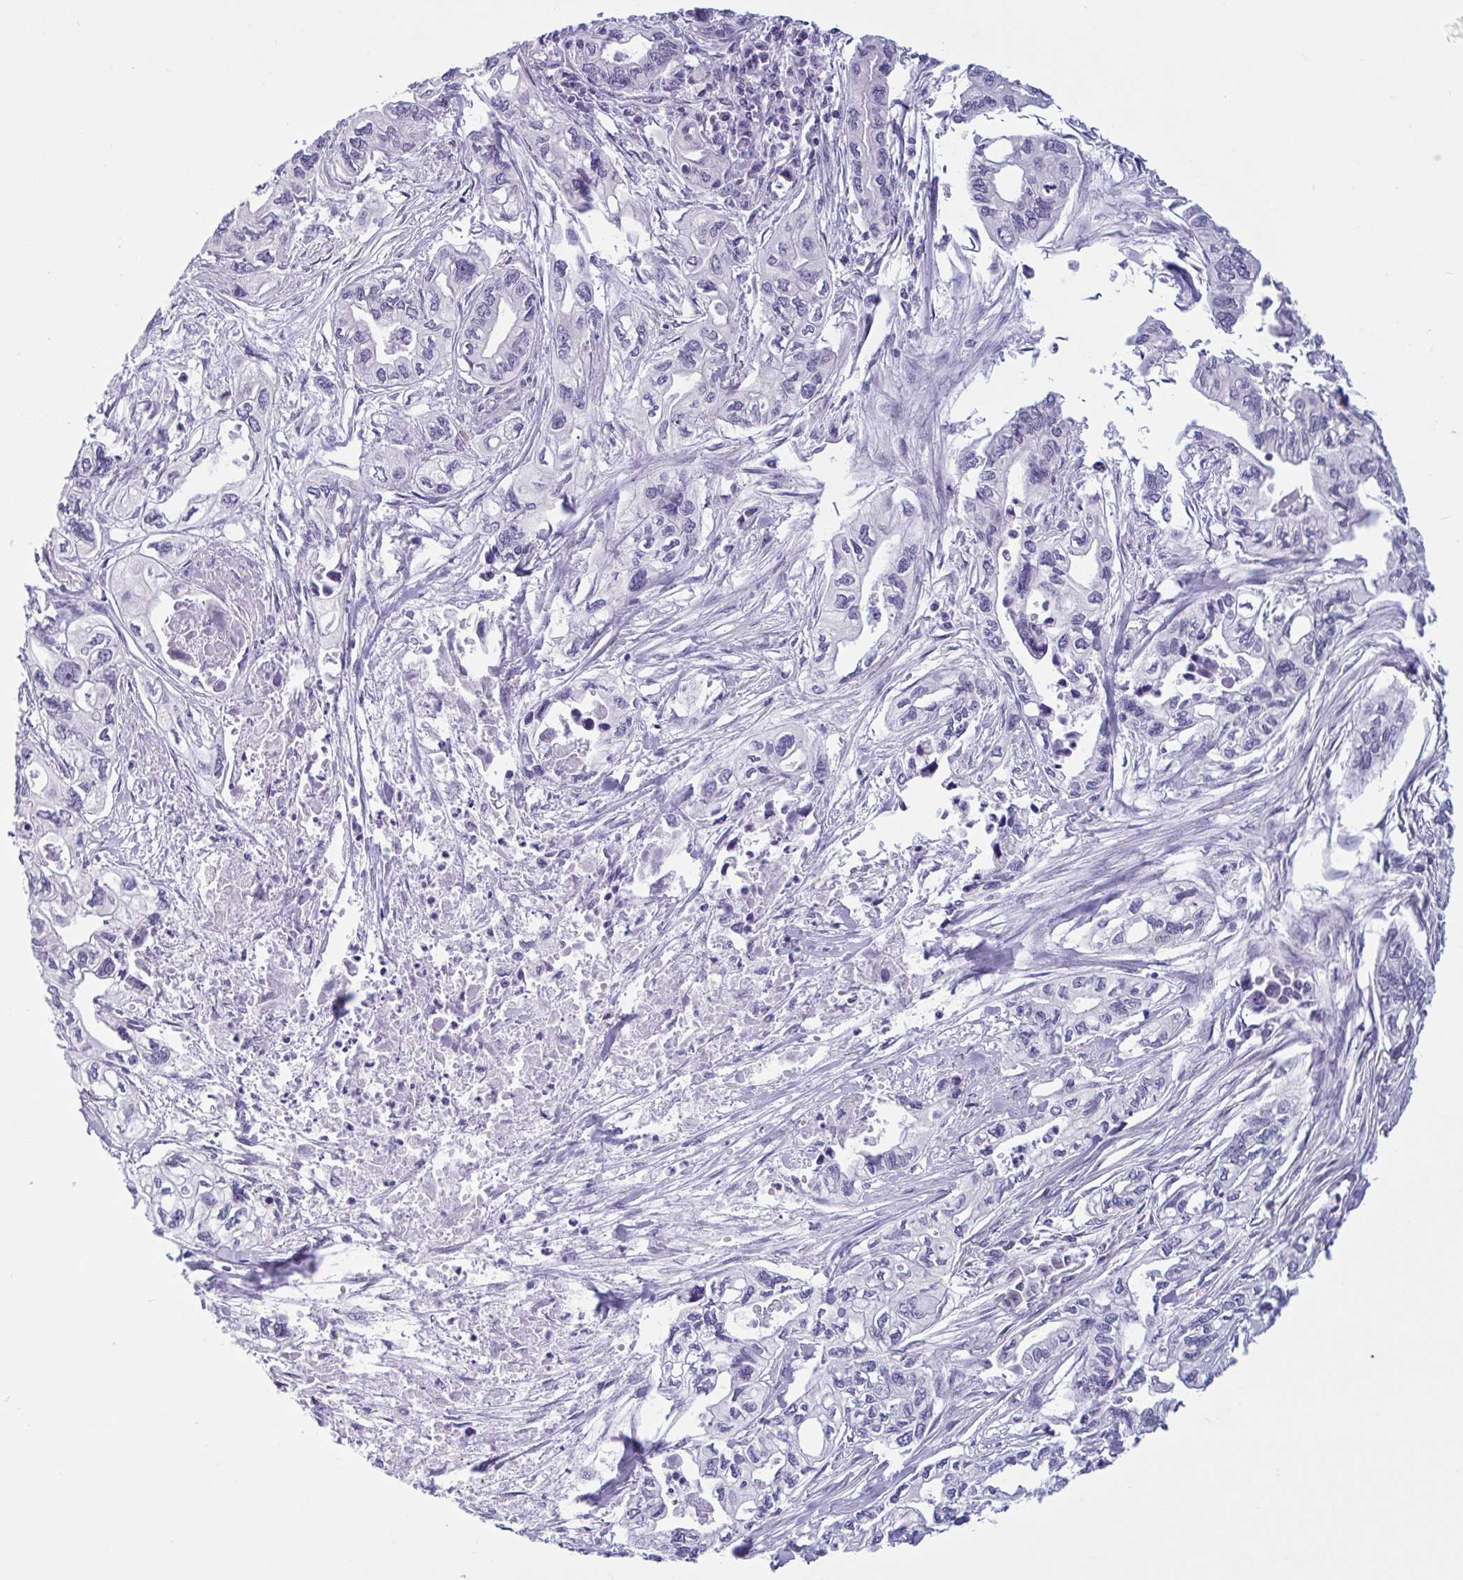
{"staining": {"intensity": "negative", "quantity": "none", "location": "none"}, "tissue": "pancreatic cancer", "cell_type": "Tumor cells", "image_type": "cancer", "snomed": [{"axis": "morphology", "description": "Adenocarcinoma, NOS"}, {"axis": "topography", "description": "Pancreas"}], "caption": "This is an immunohistochemistry (IHC) photomicrograph of adenocarcinoma (pancreatic). There is no positivity in tumor cells.", "gene": "CAMLG", "patient": {"sex": "male", "age": 68}}